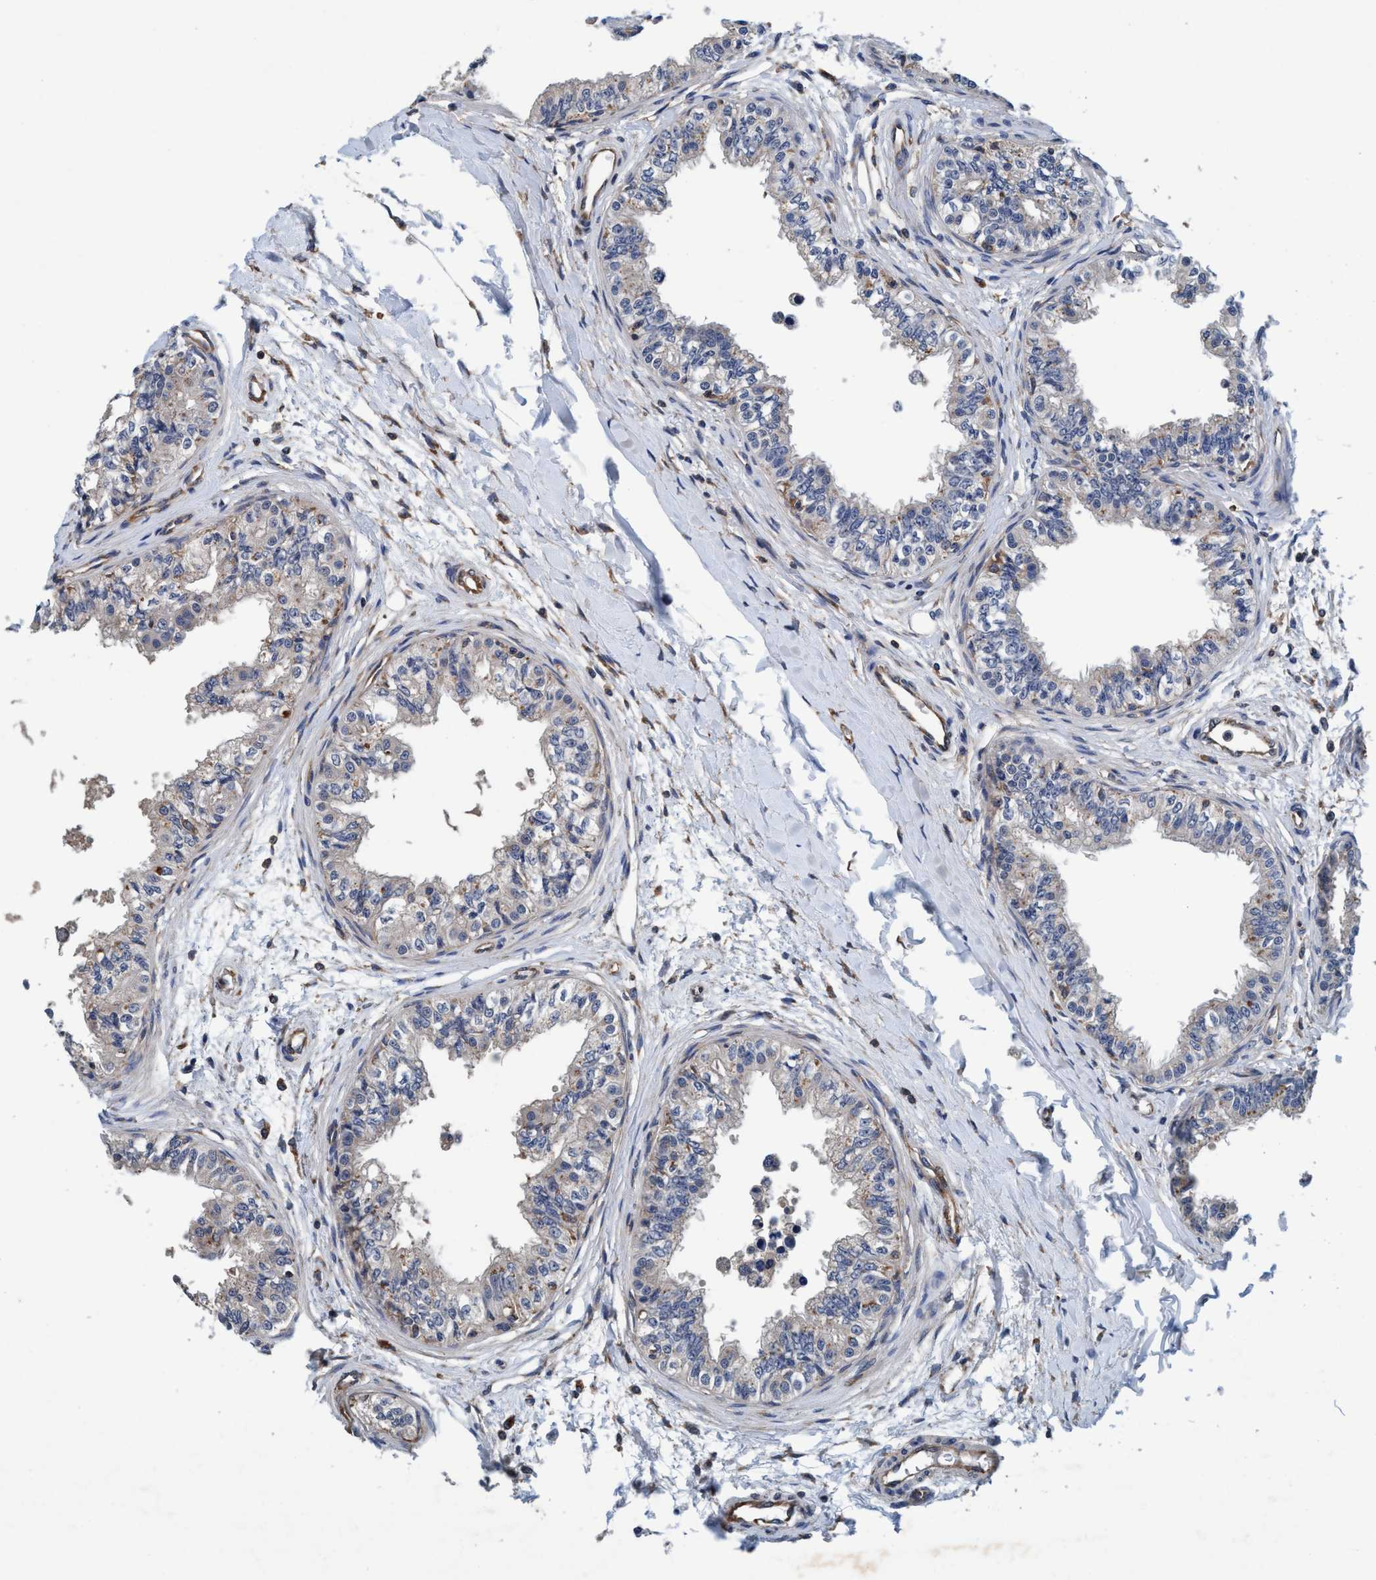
{"staining": {"intensity": "moderate", "quantity": "25%-75%", "location": "cytoplasmic/membranous"}, "tissue": "epididymis", "cell_type": "Glandular cells", "image_type": "normal", "snomed": [{"axis": "morphology", "description": "Normal tissue, NOS"}, {"axis": "morphology", "description": "Adenocarcinoma, metastatic, NOS"}, {"axis": "topography", "description": "Testis"}, {"axis": "topography", "description": "Epididymis"}], "caption": "Immunohistochemical staining of benign human epididymis exhibits moderate cytoplasmic/membranous protein positivity in about 25%-75% of glandular cells. (DAB IHC with brightfield microscopy, high magnification).", "gene": "ENDOG", "patient": {"sex": "male", "age": 26}}